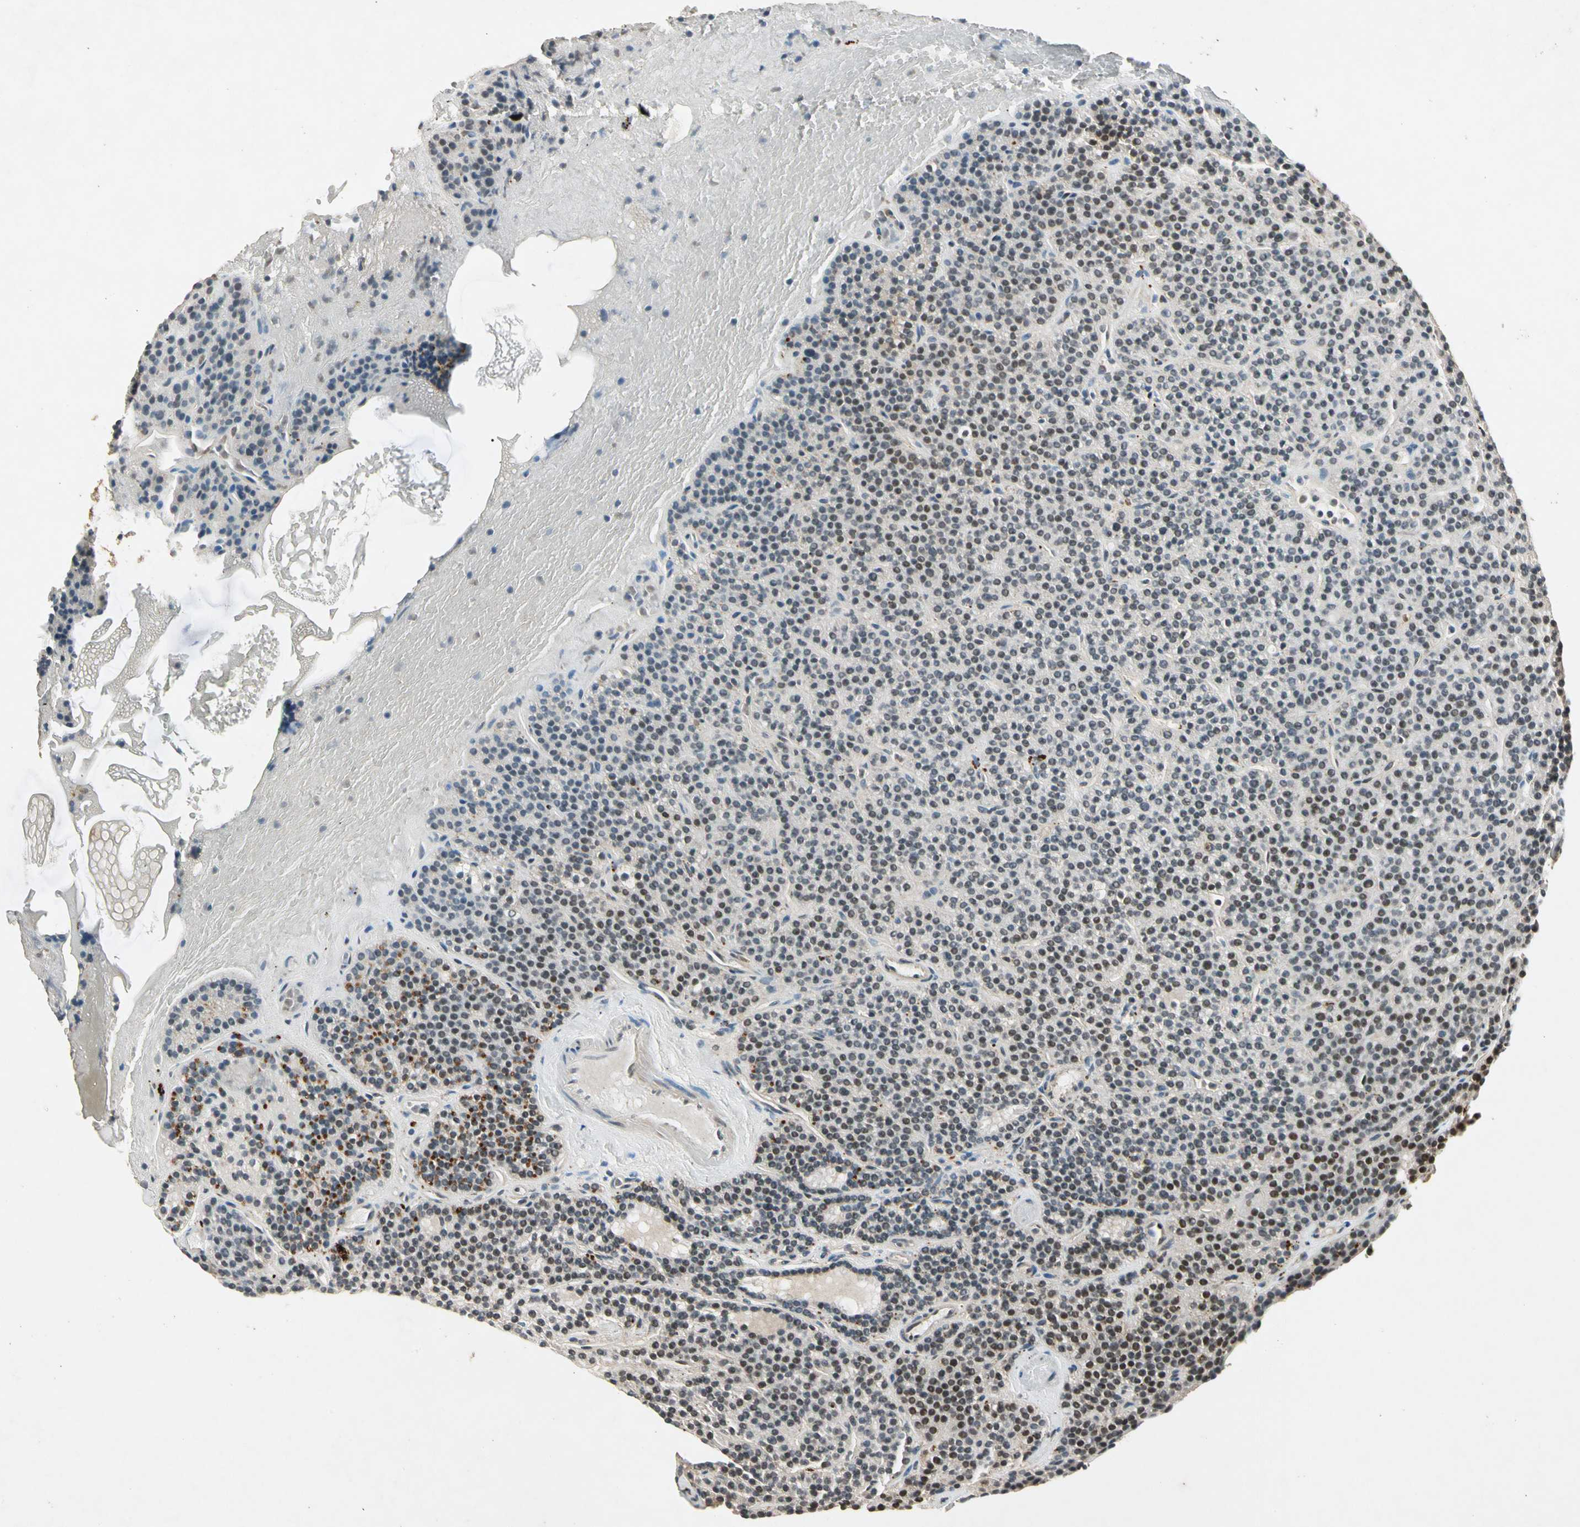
{"staining": {"intensity": "weak", "quantity": ">75%", "location": "cytoplasmic/membranous"}, "tissue": "parathyroid gland", "cell_type": "Glandular cells", "image_type": "normal", "snomed": [{"axis": "morphology", "description": "Normal tissue, NOS"}, {"axis": "topography", "description": "Parathyroid gland"}], "caption": "This is a photomicrograph of IHC staining of normal parathyroid gland, which shows weak expression in the cytoplasmic/membranous of glandular cells.", "gene": "ROCK2", "patient": {"sex": "female", "age": 29}}